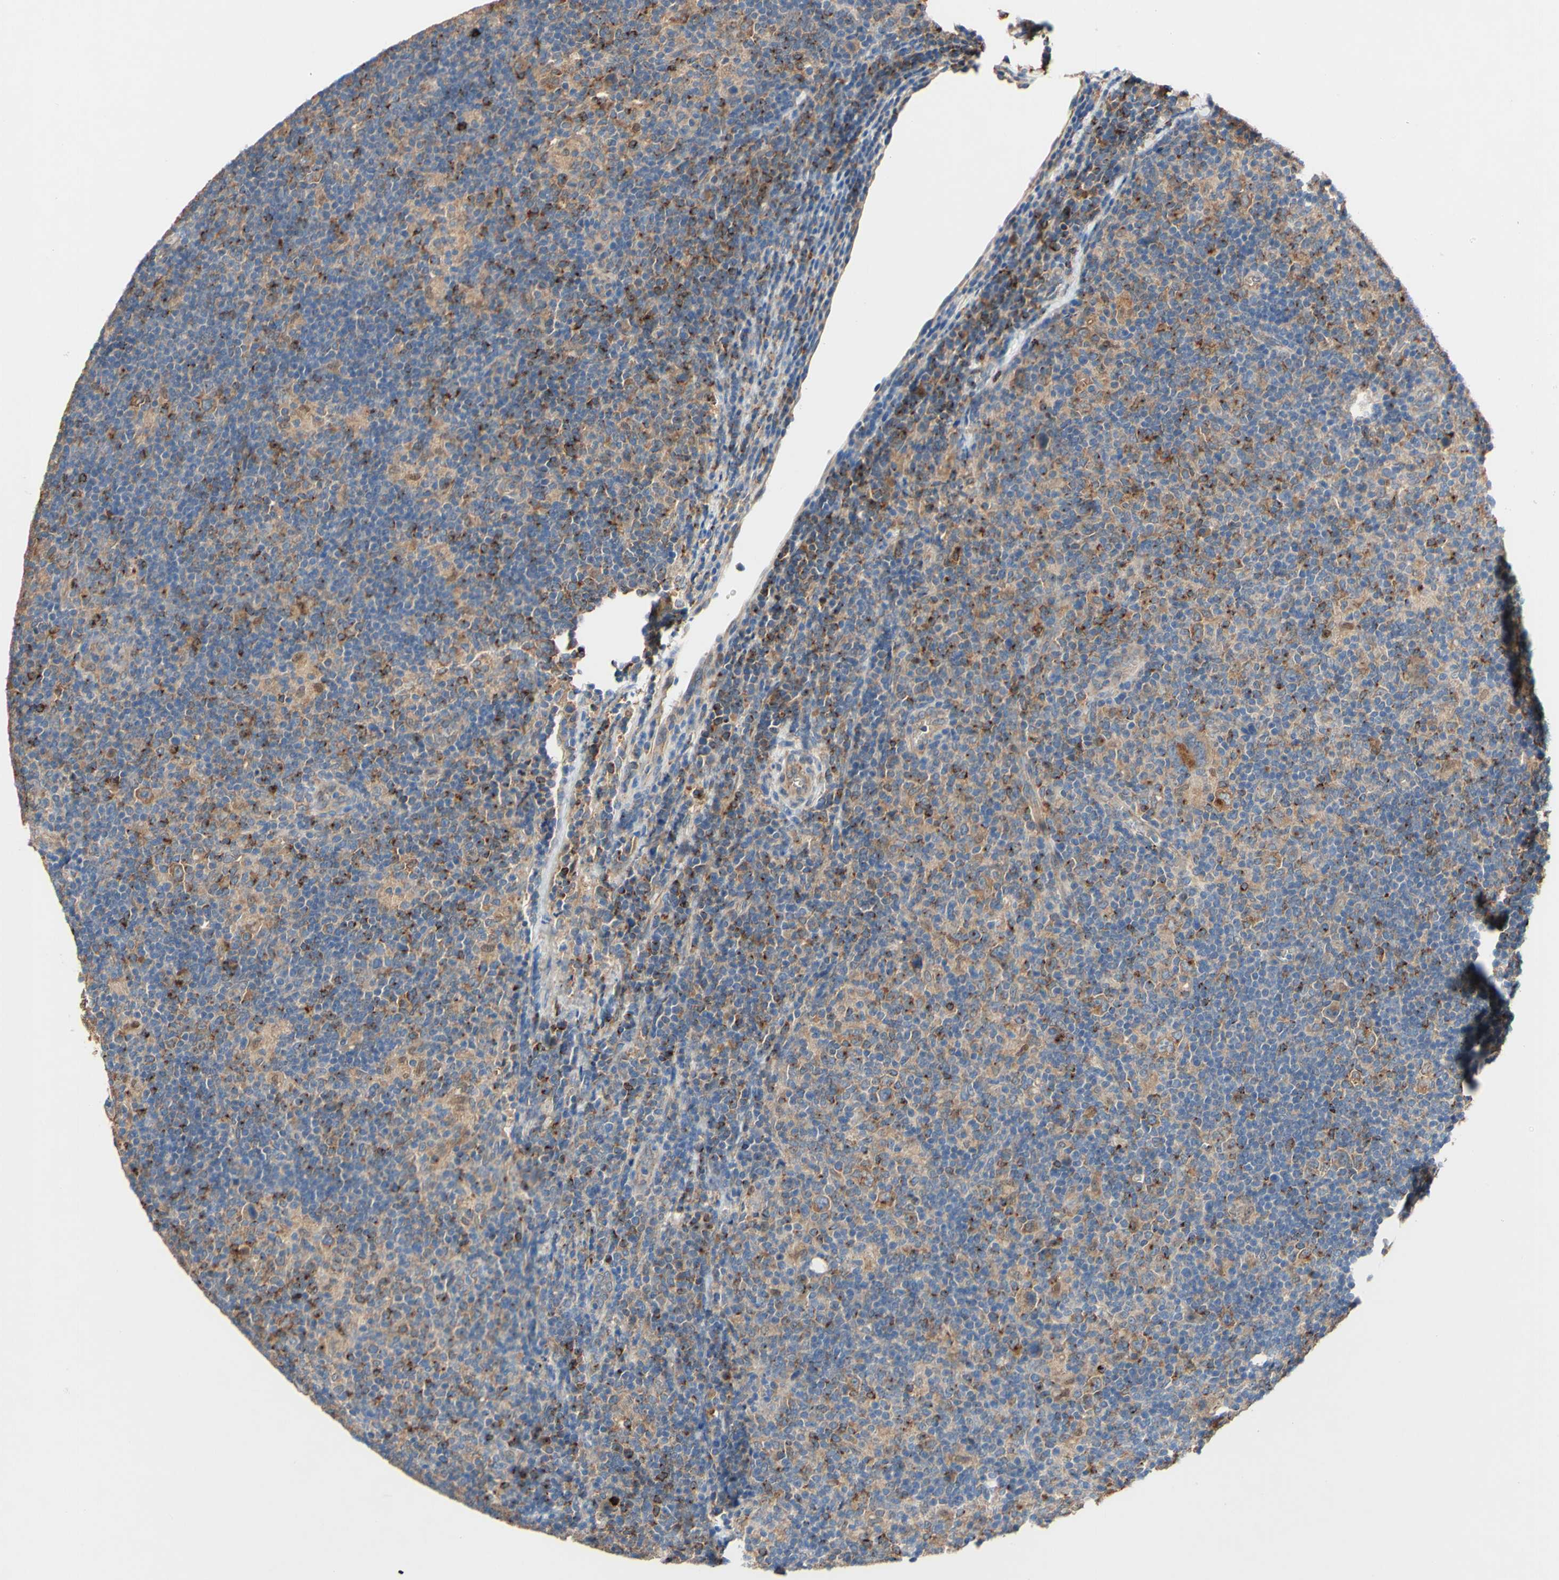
{"staining": {"intensity": "moderate", "quantity": ">75%", "location": "cytoplasmic/membranous"}, "tissue": "lymphoma", "cell_type": "Tumor cells", "image_type": "cancer", "snomed": [{"axis": "morphology", "description": "Hodgkin's disease, NOS"}, {"axis": "topography", "description": "Lymph node"}], "caption": "A brown stain shows moderate cytoplasmic/membranous positivity of a protein in human lymphoma tumor cells.", "gene": "PDGFB", "patient": {"sex": "female", "age": 57}}